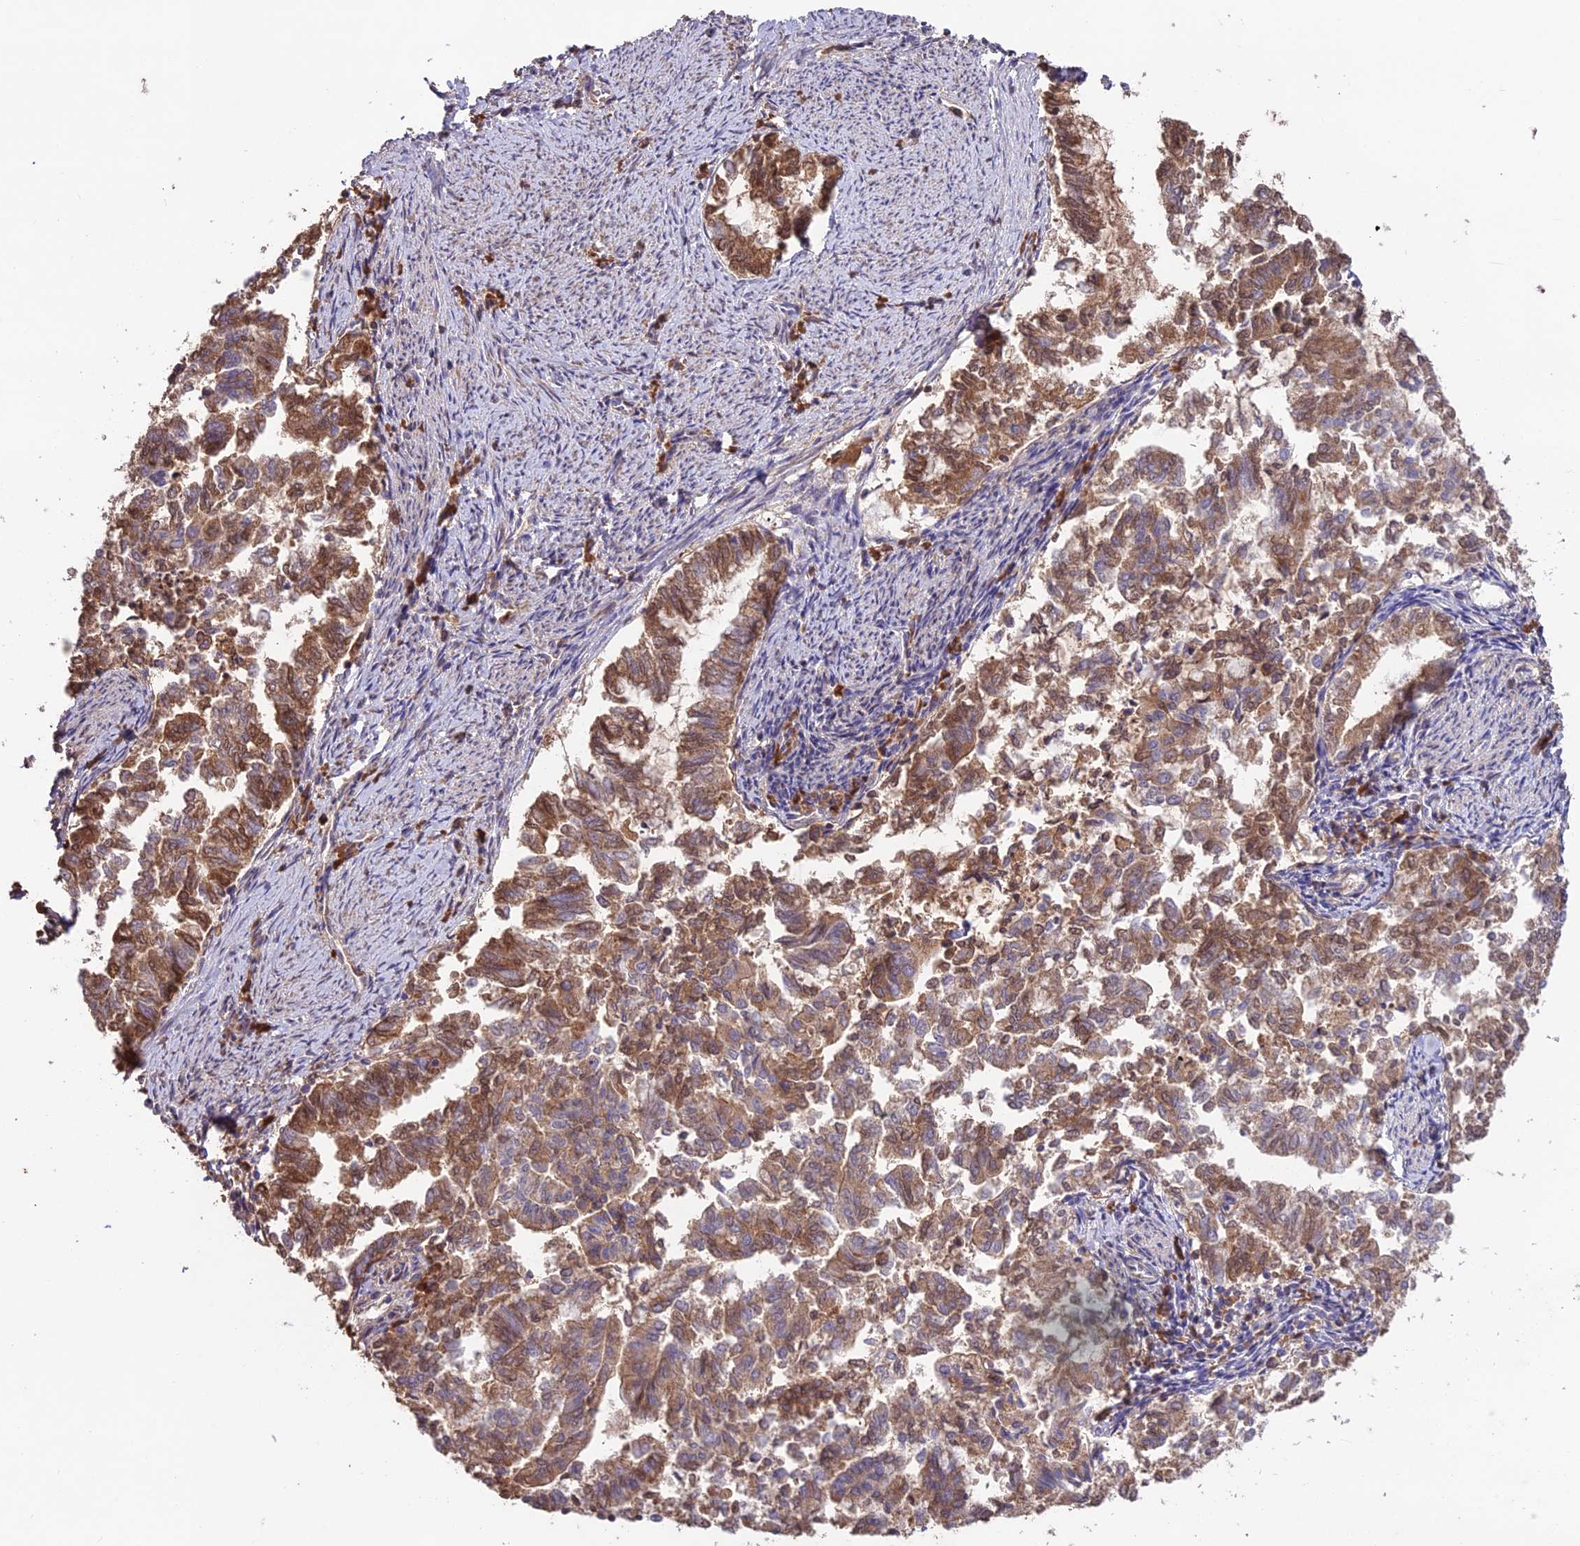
{"staining": {"intensity": "moderate", "quantity": ">75%", "location": "cytoplasmic/membranous"}, "tissue": "endometrial cancer", "cell_type": "Tumor cells", "image_type": "cancer", "snomed": [{"axis": "morphology", "description": "Adenocarcinoma, NOS"}, {"axis": "topography", "description": "Endometrium"}], "caption": "High-power microscopy captured an immunohistochemistry (IHC) photomicrograph of endometrial adenocarcinoma, revealing moderate cytoplasmic/membranous positivity in approximately >75% of tumor cells. The protein of interest is stained brown, and the nuclei are stained in blue (DAB (3,3'-diaminobenzidine) IHC with brightfield microscopy, high magnification).", "gene": "KCTD16", "patient": {"sex": "female", "age": 79}}